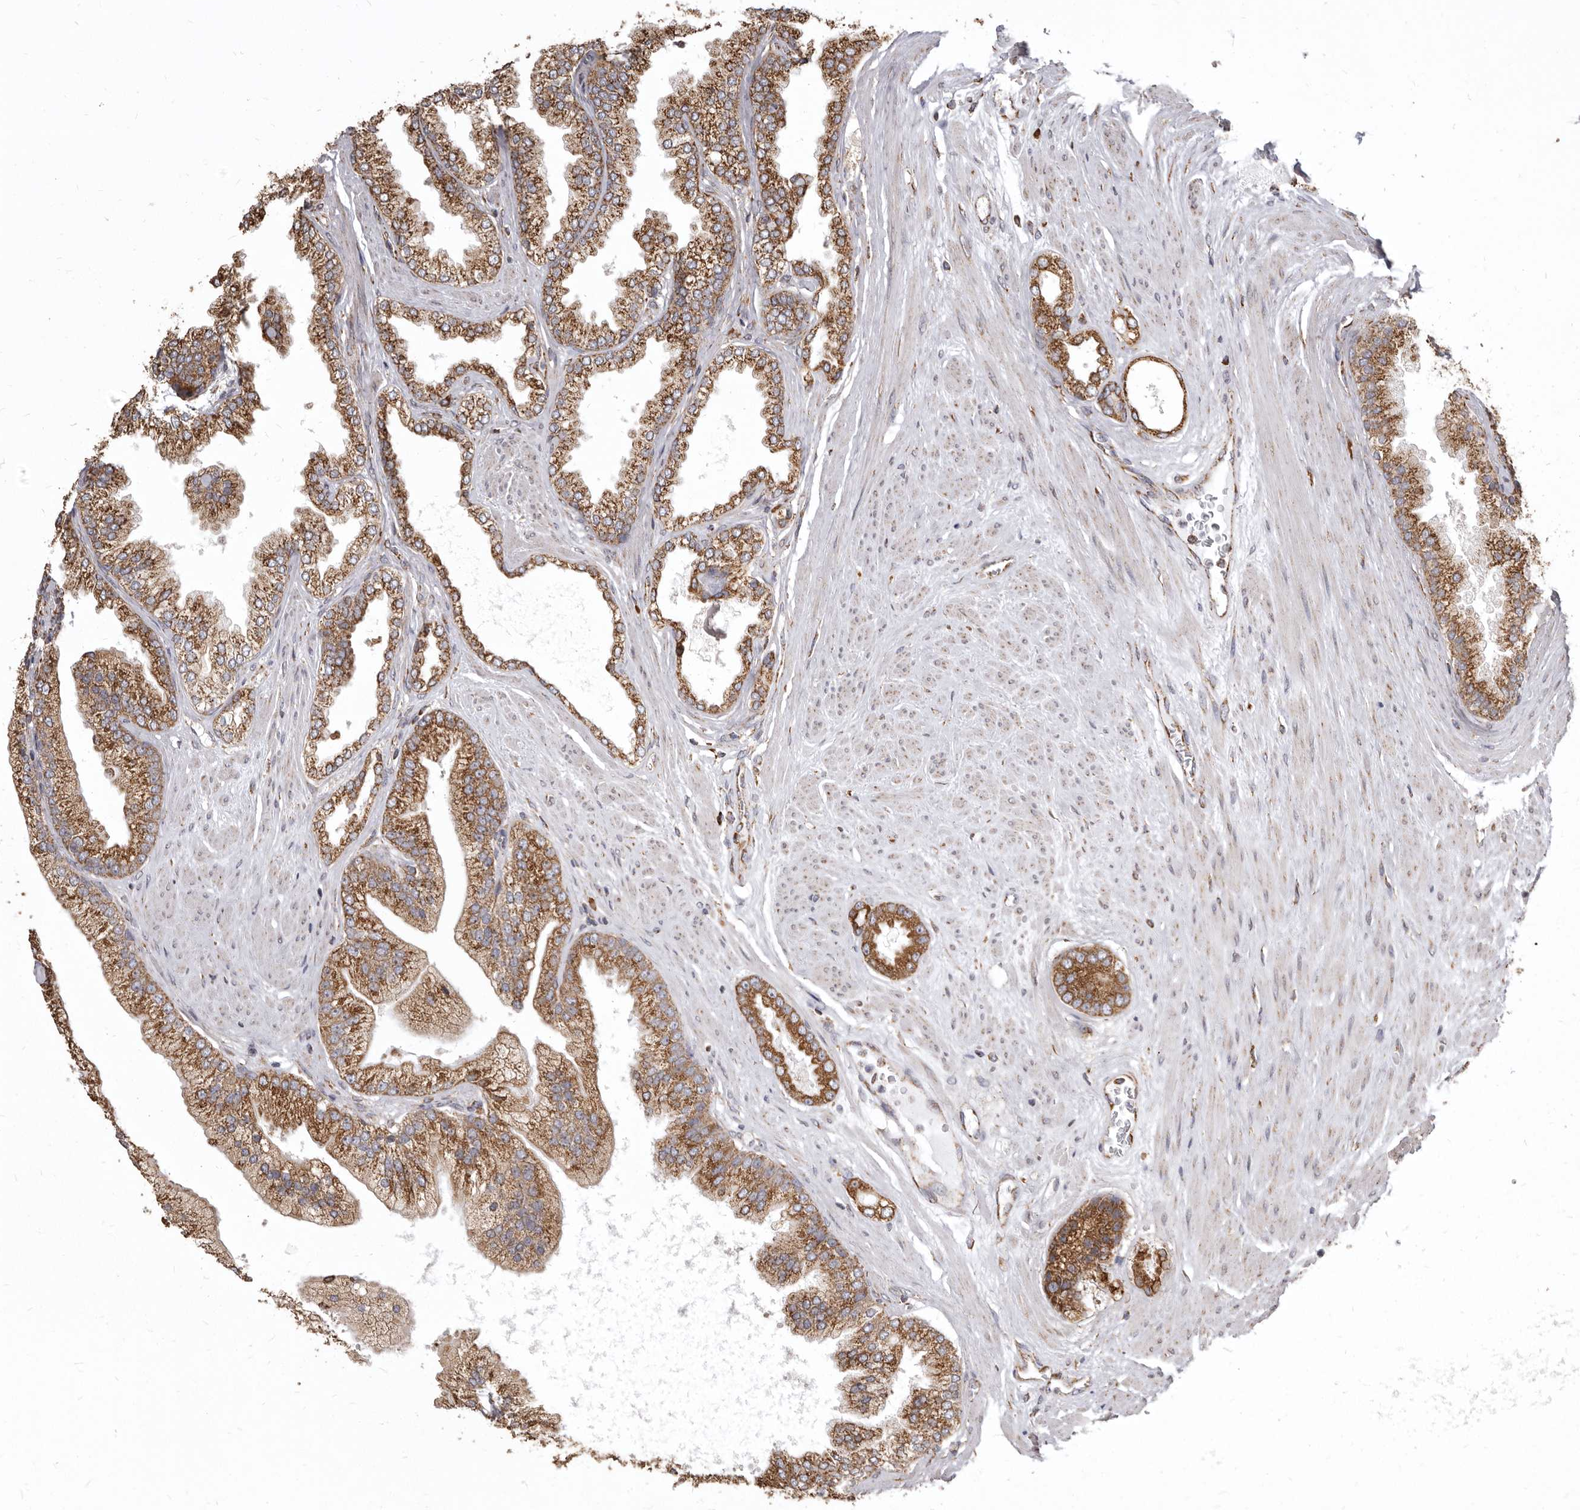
{"staining": {"intensity": "strong", "quantity": ">75%", "location": "cytoplasmic/membranous"}, "tissue": "prostate cancer", "cell_type": "Tumor cells", "image_type": "cancer", "snomed": [{"axis": "morphology", "description": "Adenocarcinoma, High grade"}, {"axis": "topography", "description": "Prostate"}], "caption": "Protein expression analysis of human prostate cancer (adenocarcinoma (high-grade)) reveals strong cytoplasmic/membranous positivity in approximately >75% of tumor cells.", "gene": "CDK5RAP3", "patient": {"sex": "male", "age": 58}}